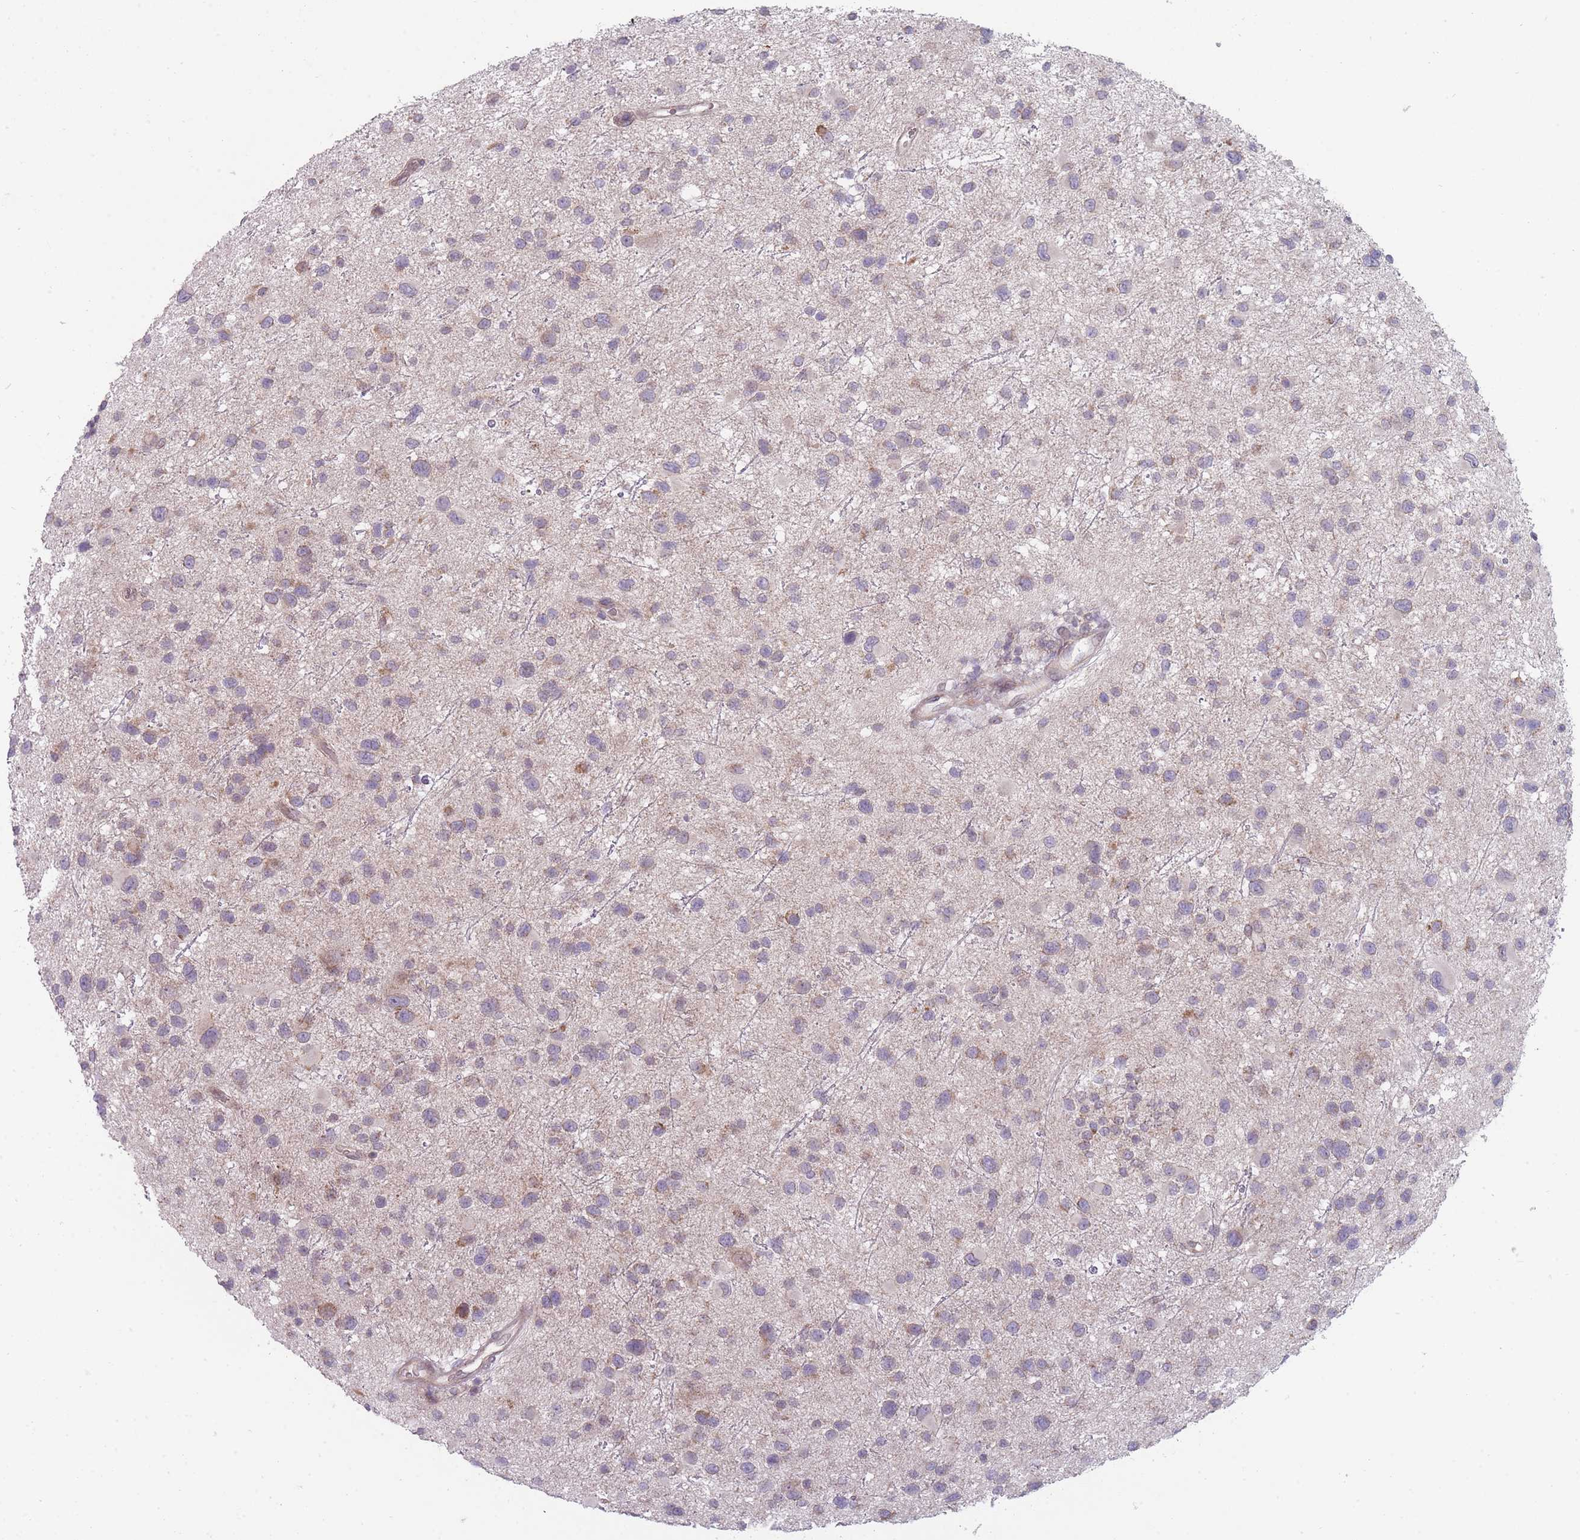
{"staining": {"intensity": "moderate", "quantity": "<25%", "location": "cytoplasmic/membranous"}, "tissue": "glioma", "cell_type": "Tumor cells", "image_type": "cancer", "snomed": [{"axis": "morphology", "description": "Glioma, malignant, Low grade"}, {"axis": "topography", "description": "Brain"}], "caption": "IHC (DAB) staining of glioma shows moderate cytoplasmic/membranous protein staining in approximately <25% of tumor cells. Nuclei are stained in blue.", "gene": "PCDH12", "patient": {"sex": "female", "age": 32}}